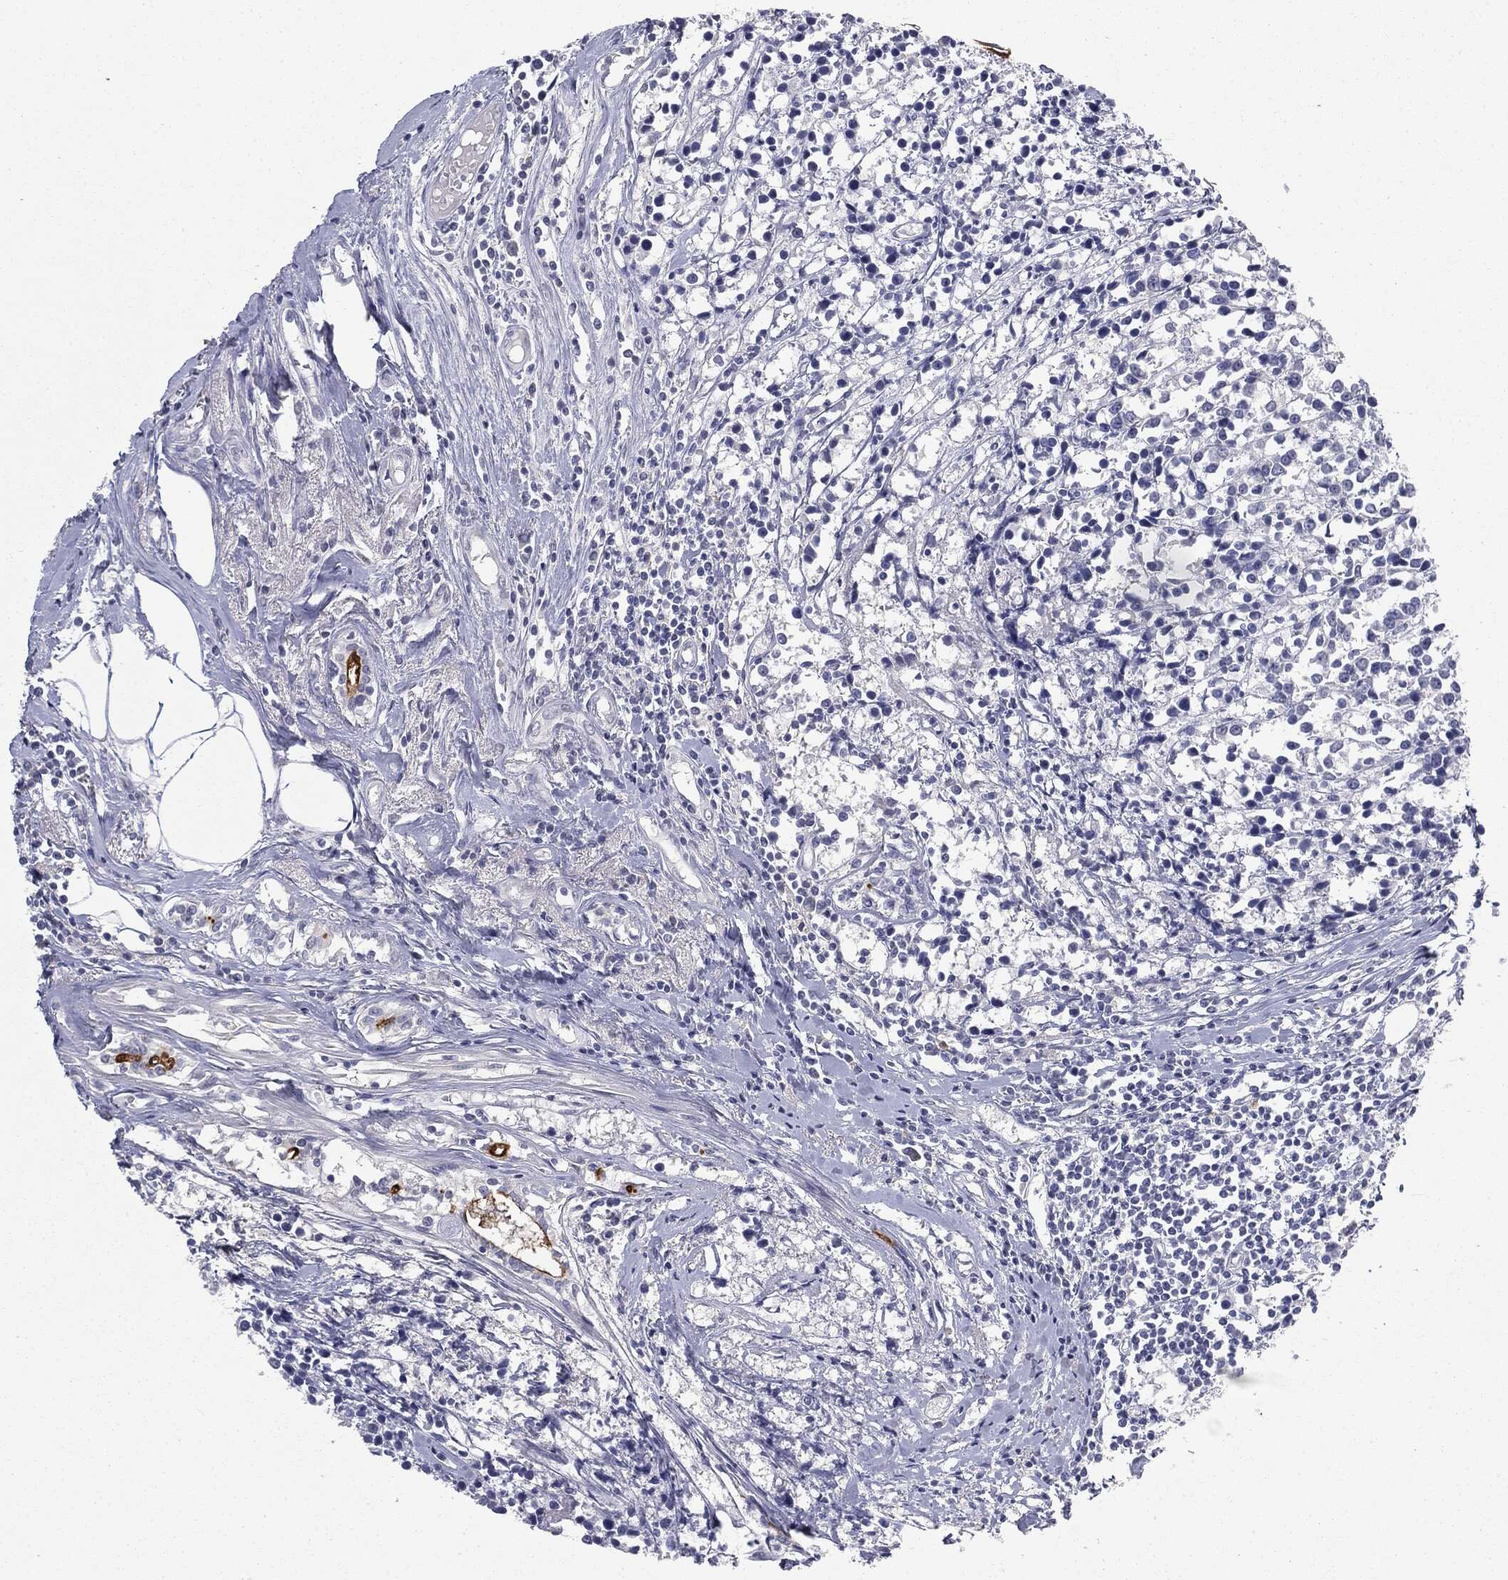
{"staining": {"intensity": "strong", "quantity": "<25%", "location": "cytoplasmic/membranous"}, "tissue": "breast cancer", "cell_type": "Tumor cells", "image_type": "cancer", "snomed": [{"axis": "morphology", "description": "Duct carcinoma"}, {"axis": "topography", "description": "Breast"}], "caption": "IHC of human breast cancer (invasive ductal carcinoma) displays medium levels of strong cytoplasmic/membranous staining in about <25% of tumor cells.", "gene": "MUC1", "patient": {"sex": "female", "age": 80}}